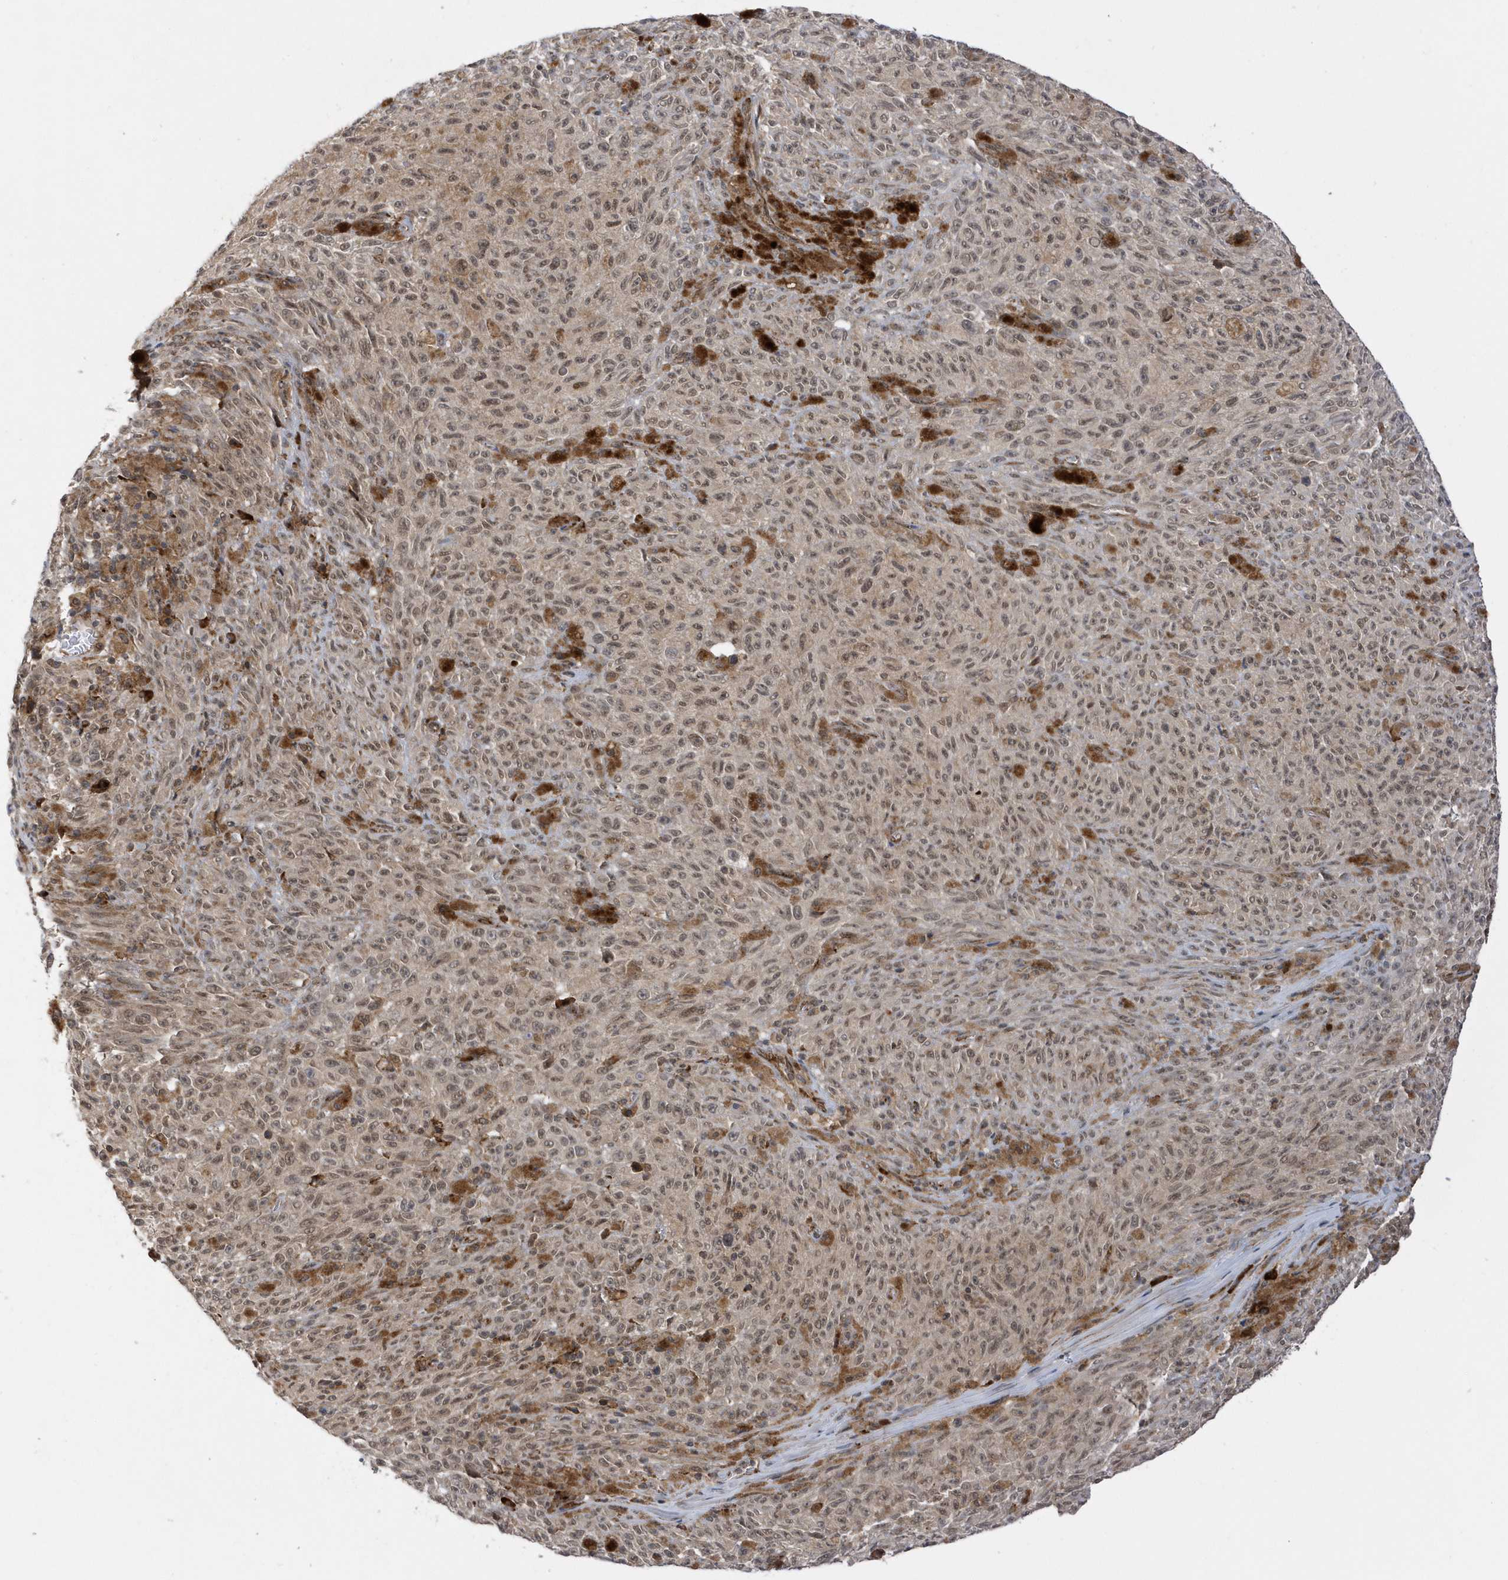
{"staining": {"intensity": "moderate", "quantity": ">75%", "location": "nuclear"}, "tissue": "melanoma", "cell_type": "Tumor cells", "image_type": "cancer", "snomed": [{"axis": "morphology", "description": "Malignant melanoma, NOS"}, {"axis": "topography", "description": "Skin"}], "caption": "A photomicrograph showing moderate nuclear expression in about >75% of tumor cells in melanoma, as visualized by brown immunohistochemical staining.", "gene": "METTL21A", "patient": {"sex": "female", "age": 82}}